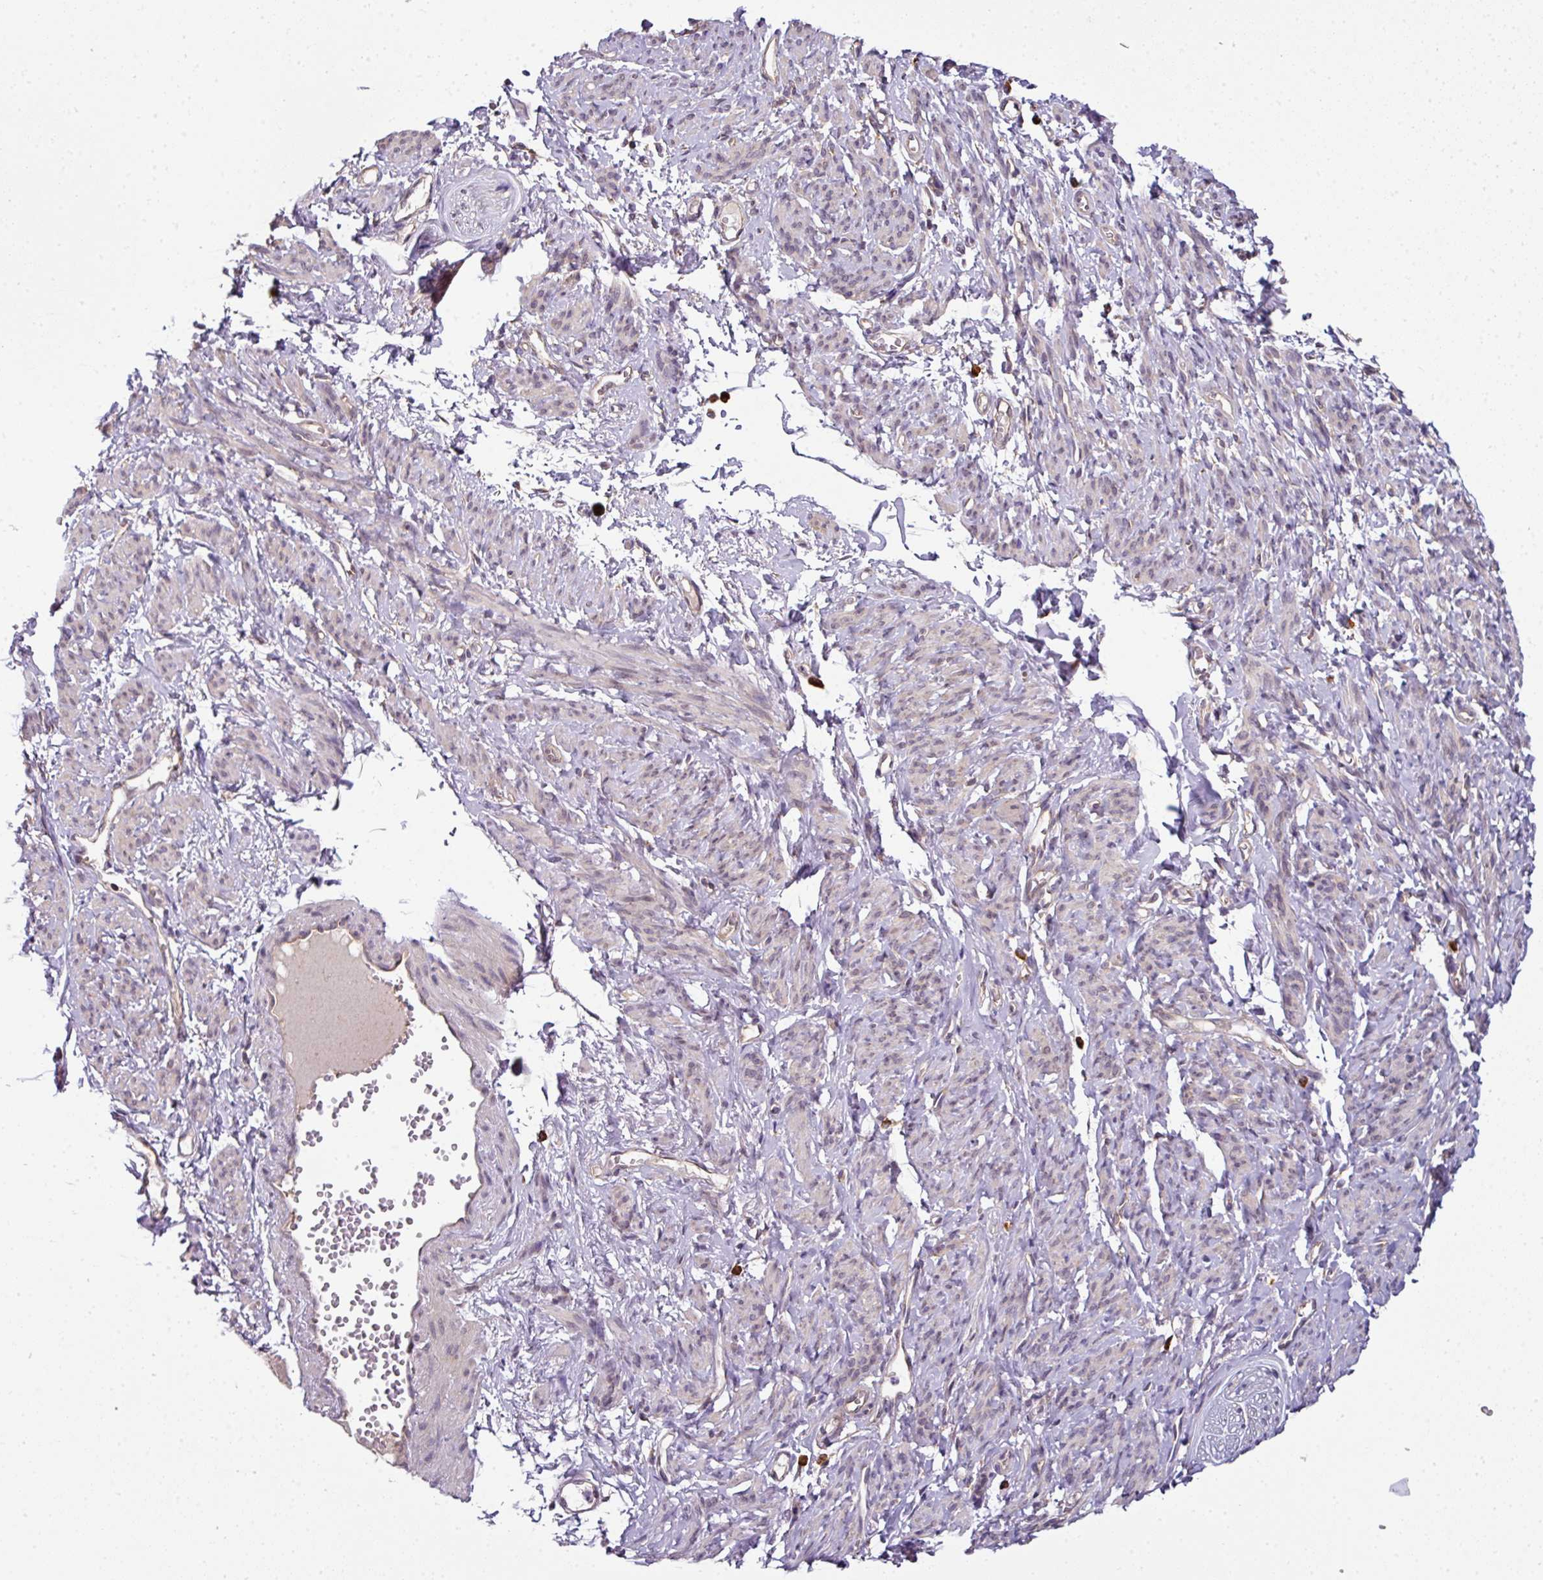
{"staining": {"intensity": "weak", "quantity": "25%-75%", "location": "cytoplasmic/membranous,nuclear"}, "tissue": "smooth muscle", "cell_type": "Smooth muscle cells", "image_type": "normal", "snomed": [{"axis": "morphology", "description": "Normal tissue, NOS"}, {"axis": "topography", "description": "Smooth muscle"}], "caption": "A histopathology image of smooth muscle stained for a protein displays weak cytoplasmic/membranous,nuclear brown staining in smooth muscle cells.", "gene": "RBM14", "patient": {"sex": "female", "age": 65}}